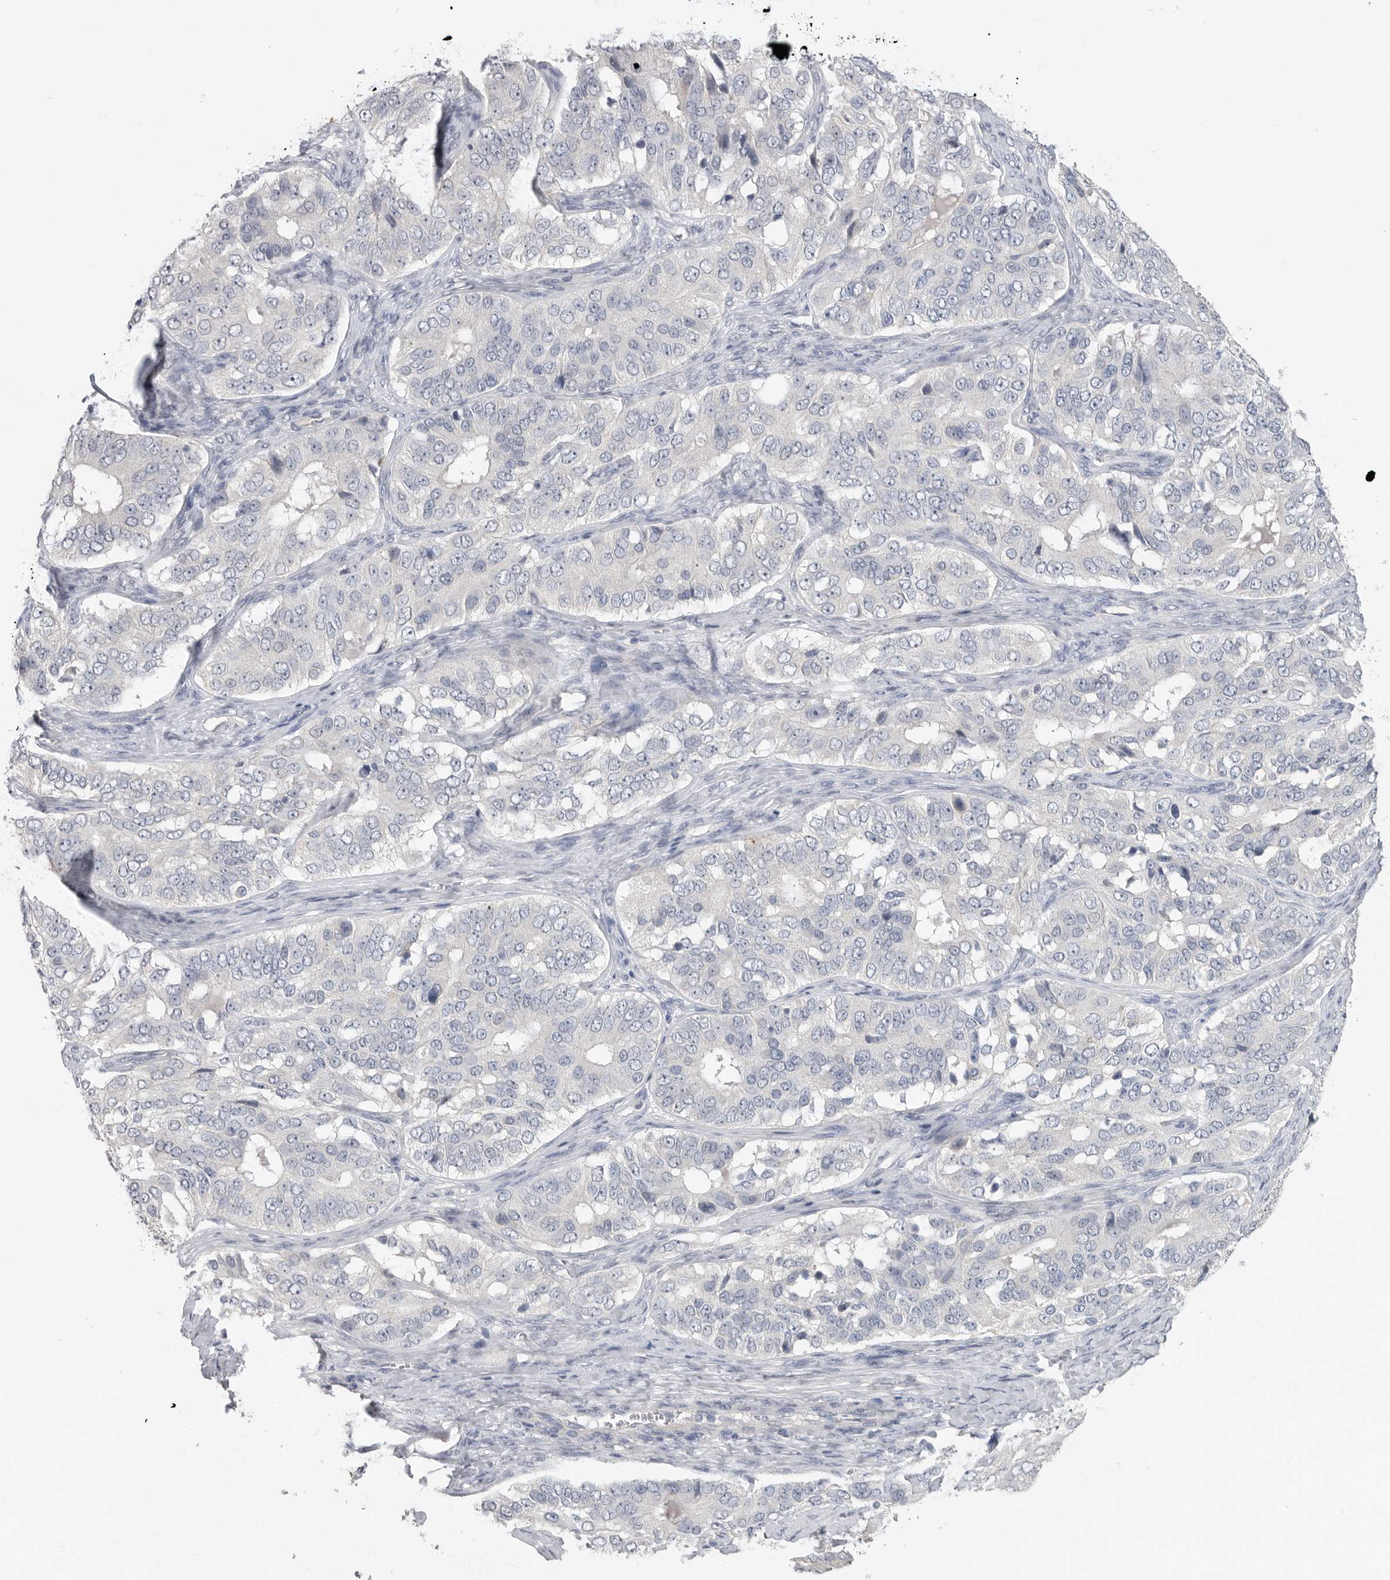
{"staining": {"intensity": "negative", "quantity": "none", "location": "none"}, "tissue": "ovarian cancer", "cell_type": "Tumor cells", "image_type": "cancer", "snomed": [{"axis": "morphology", "description": "Carcinoma, endometroid"}, {"axis": "topography", "description": "Ovary"}], "caption": "Endometroid carcinoma (ovarian) was stained to show a protein in brown. There is no significant staining in tumor cells. (Immunohistochemistry (ihc), brightfield microscopy, high magnification).", "gene": "REG4", "patient": {"sex": "female", "age": 51}}